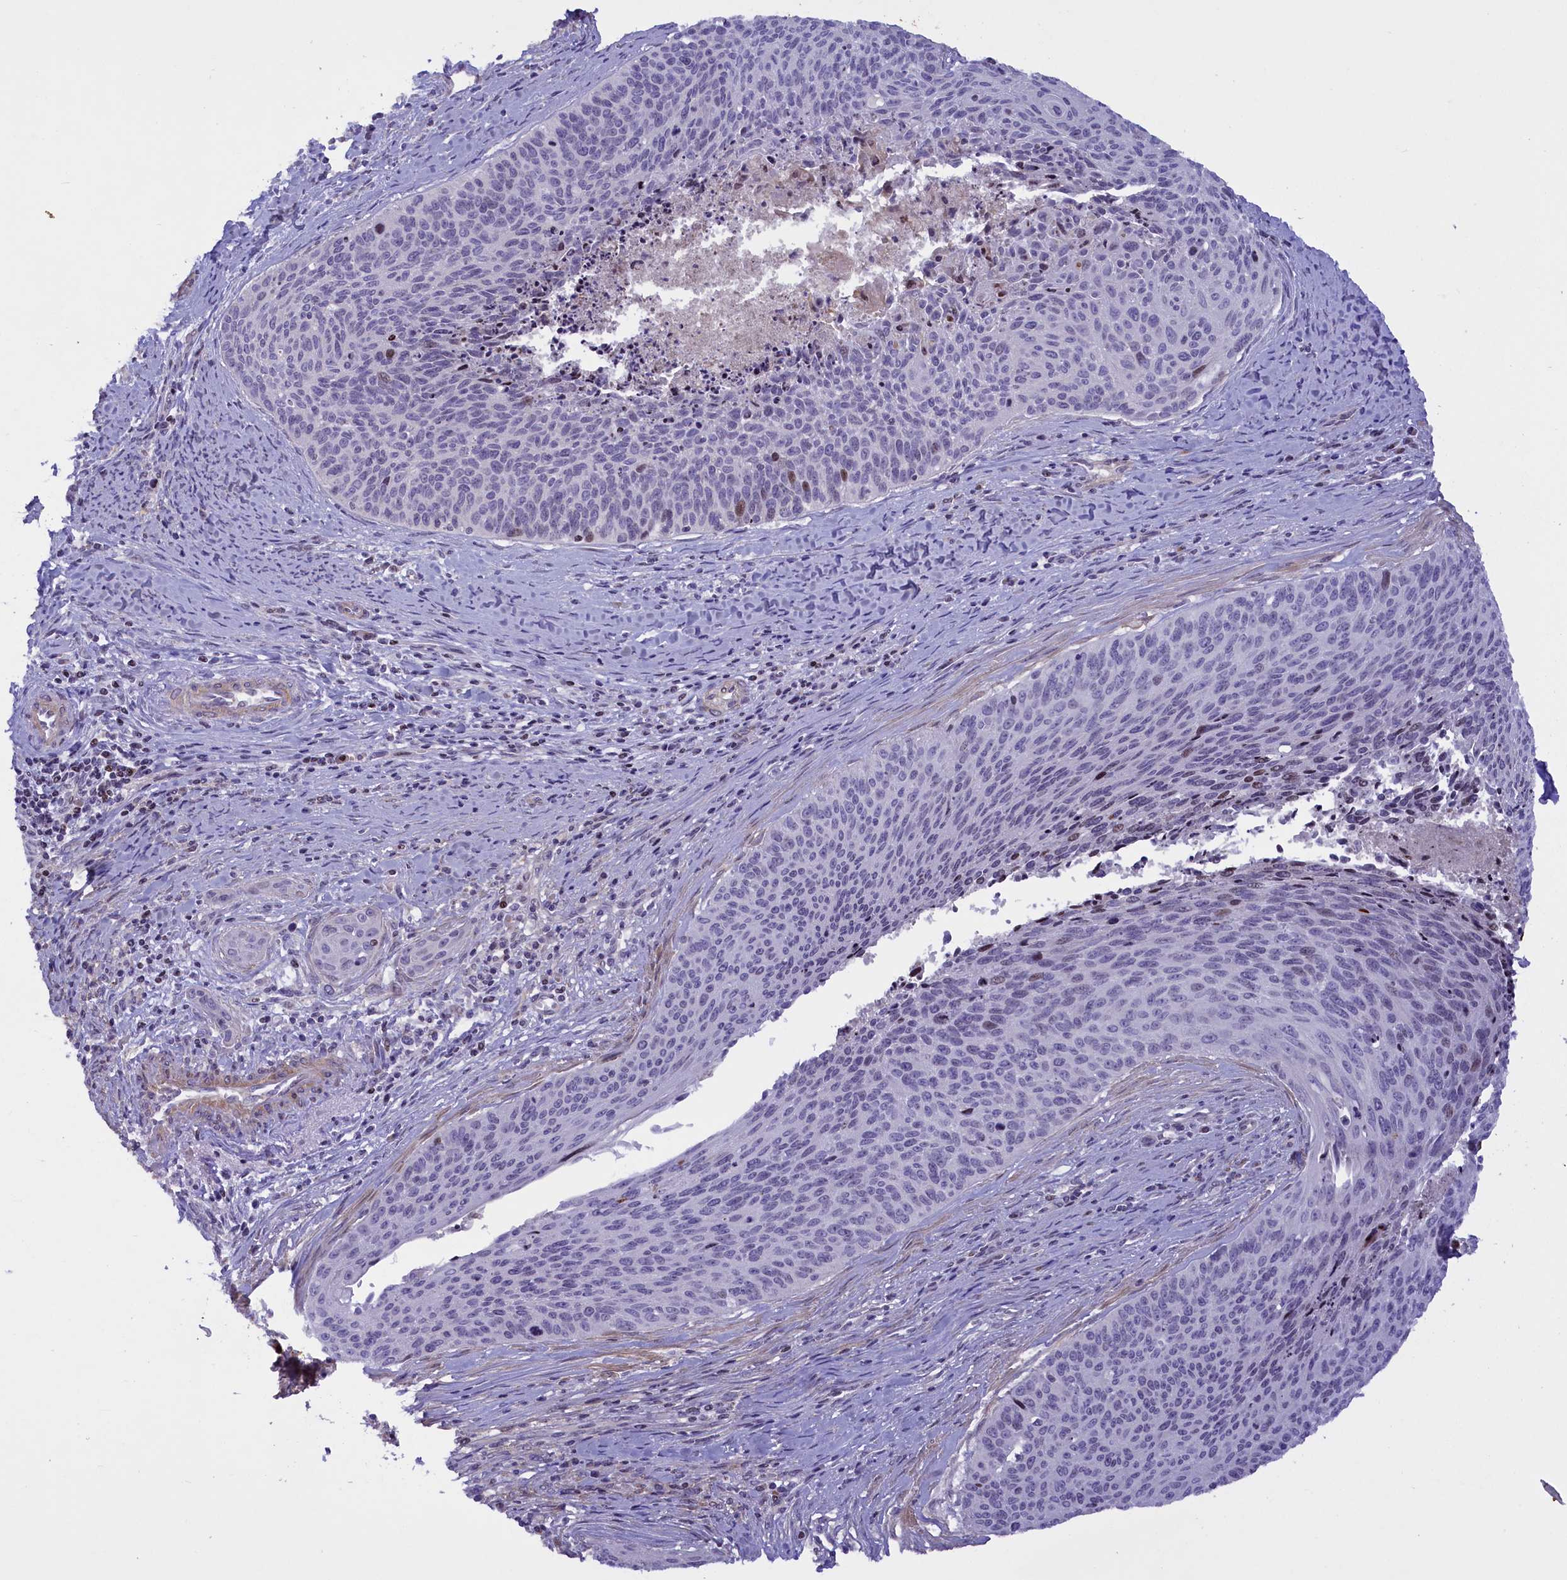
{"staining": {"intensity": "negative", "quantity": "none", "location": "none"}, "tissue": "cervical cancer", "cell_type": "Tumor cells", "image_type": "cancer", "snomed": [{"axis": "morphology", "description": "Squamous cell carcinoma, NOS"}, {"axis": "topography", "description": "Cervix"}], "caption": "This is an immunohistochemistry (IHC) photomicrograph of human cervical cancer. There is no positivity in tumor cells.", "gene": "MAN2C1", "patient": {"sex": "female", "age": 55}}